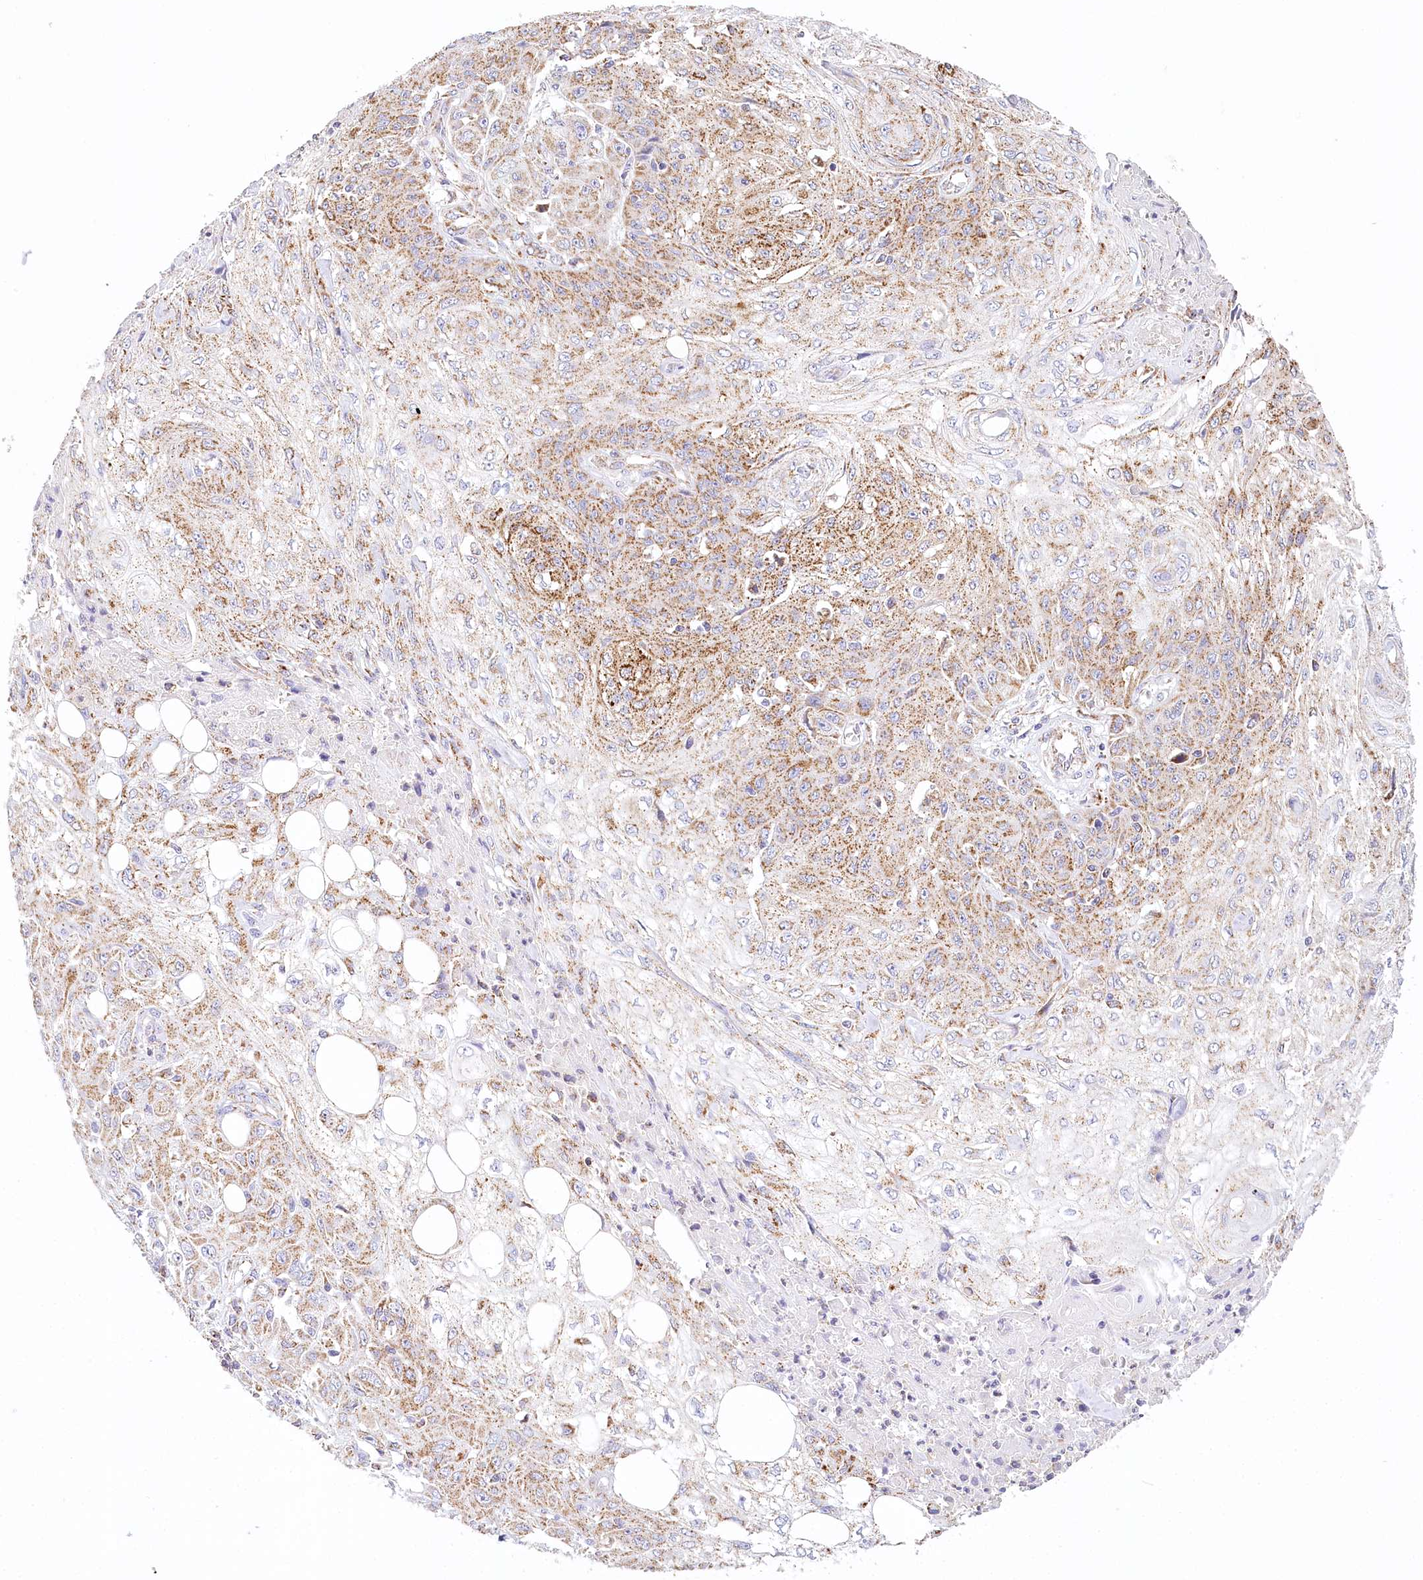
{"staining": {"intensity": "moderate", "quantity": "25%-75%", "location": "cytoplasmic/membranous"}, "tissue": "skin cancer", "cell_type": "Tumor cells", "image_type": "cancer", "snomed": [{"axis": "morphology", "description": "Squamous cell carcinoma, NOS"}, {"axis": "morphology", "description": "Squamous cell carcinoma, metastatic, NOS"}, {"axis": "topography", "description": "Skin"}, {"axis": "topography", "description": "Lymph node"}], "caption": "Immunohistochemistry (IHC) photomicrograph of skin squamous cell carcinoma stained for a protein (brown), which reveals medium levels of moderate cytoplasmic/membranous positivity in about 25%-75% of tumor cells.", "gene": "LSS", "patient": {"sex": "male", "age": 75}}